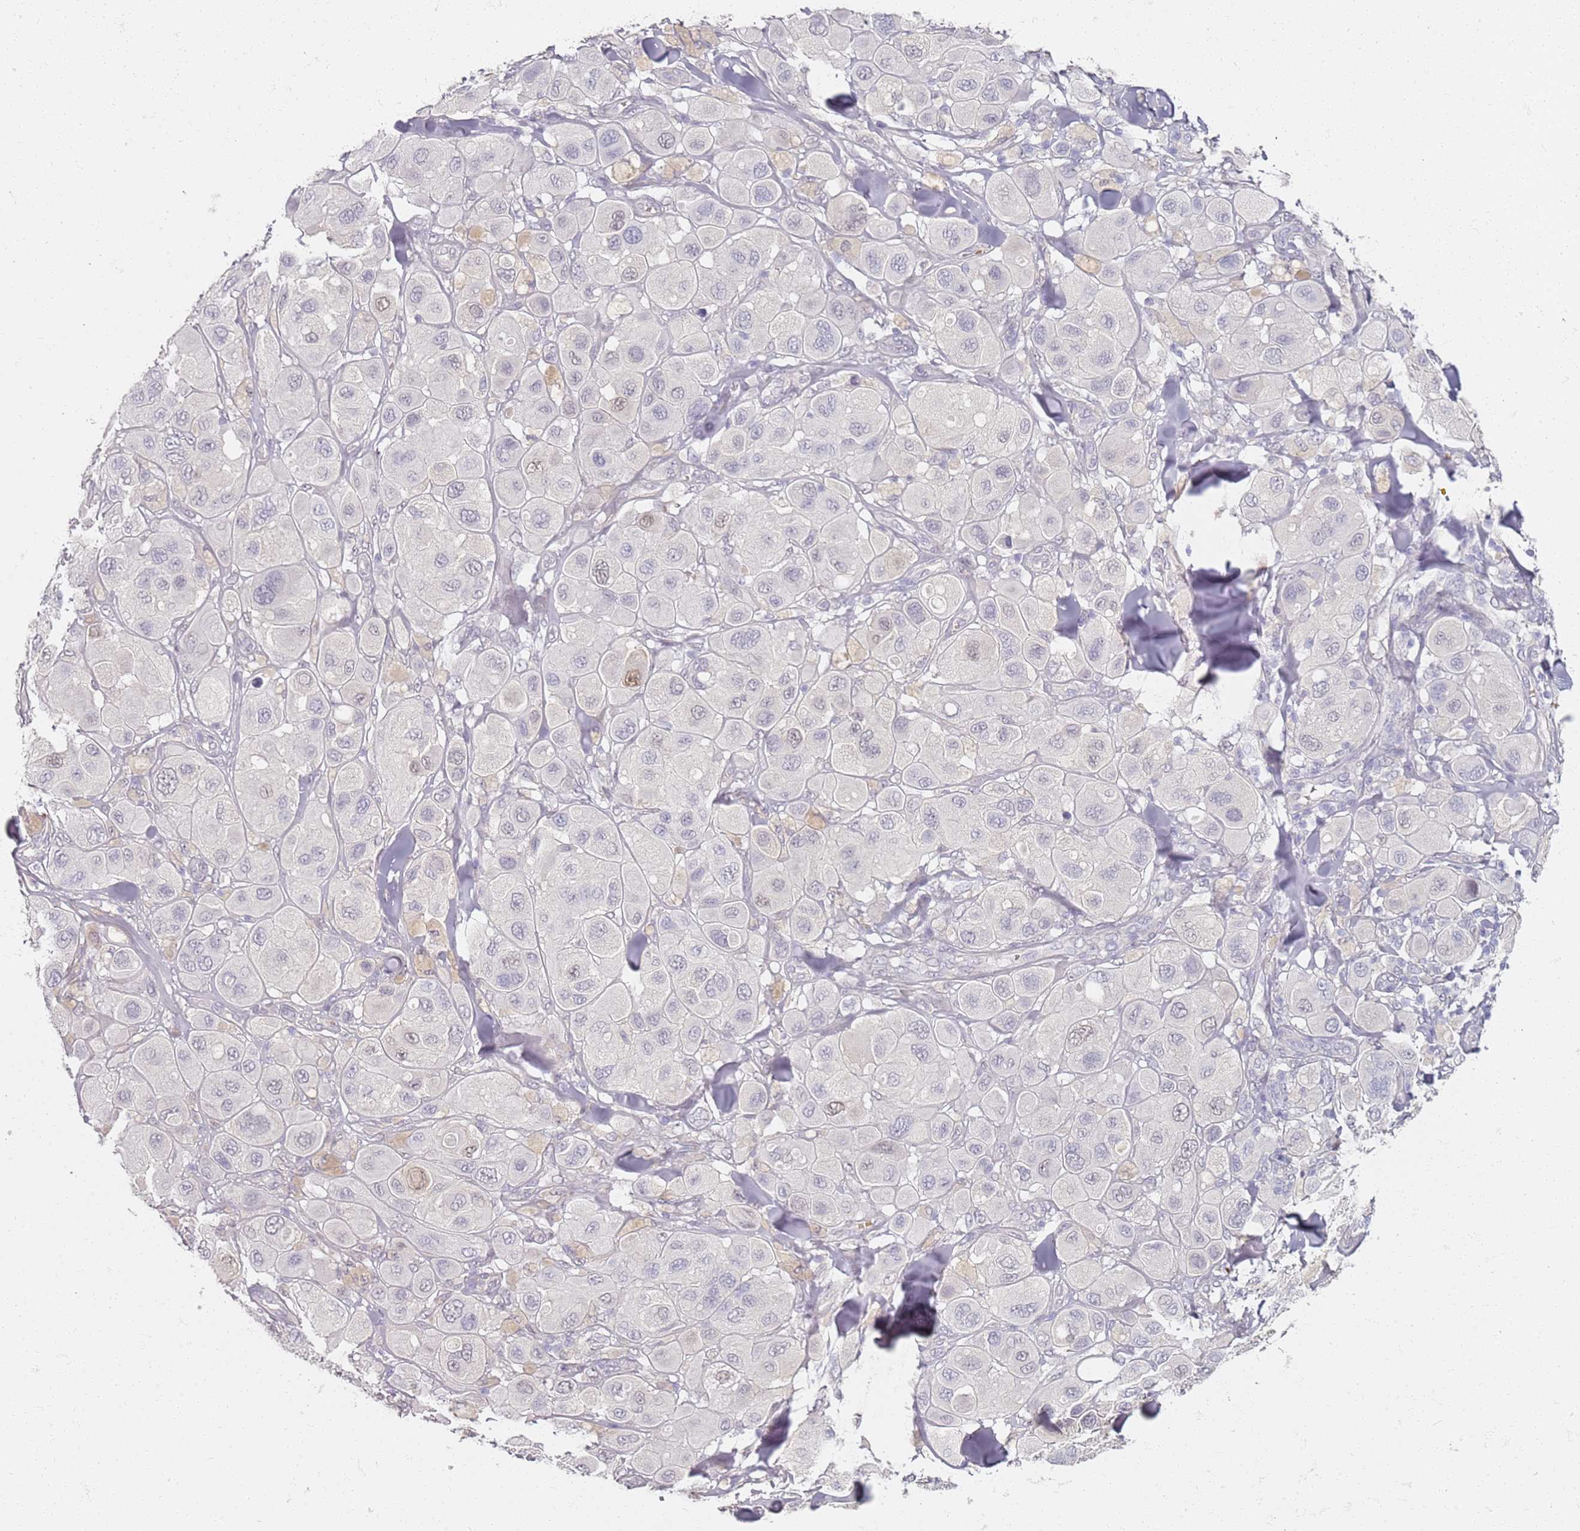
{"staining": {"intensity": "weak", "quantity": "<25%", "location": "nuclear"}, "tissue": "melanoma", "cell_type": "Tumor cells", "image_type": "cancer", "snomed": [{"axis": "morphology", "description": "Malignant melanoma, Metastatic site"}, {"axis": "topography", "description": "Skin"}], "caption": "Melanoma was stained to show a protein in brown. There is no significant staining in tumor cells. (DAB IHC with hematoxylin counter stain).", "gene": "CD40LG", "patient": {"sex": "male", "age": 41}}